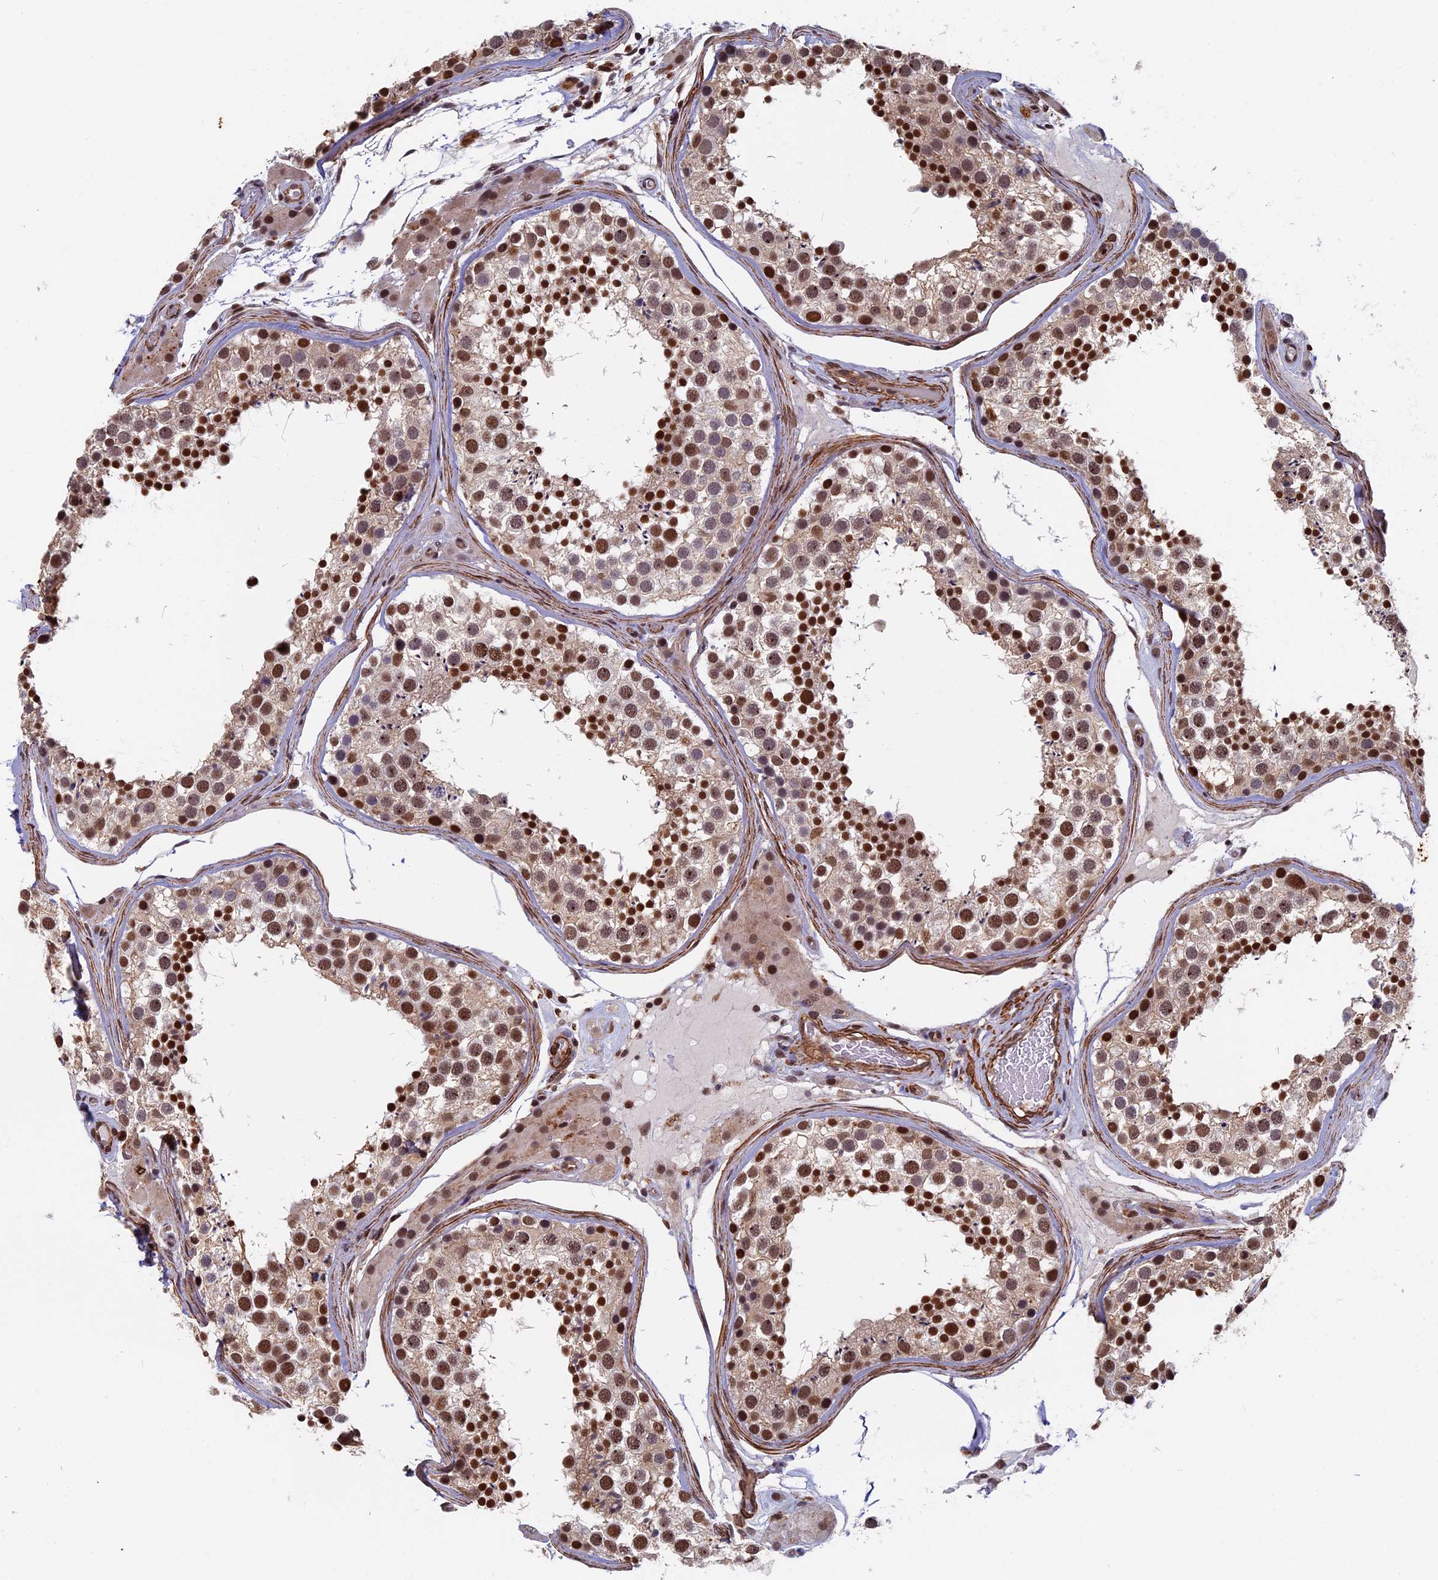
{"staining": {"intensity": "moderate", "quantity": ">75%", "location": "nuclear"}, "tissue": "testis", "cell_type": "Cells in seminiferous ducts", "image_type": "normal", "snomed": [{"axis": "morphology", "description": "Normal tissue, NOS"}, {"axis": "topography", "description": "Testis"}], "caption": "Brown immunohistochemical staining in unremarkable testis reveals moderate nuclear positivity in approximately >75% of cells in seminiferous ducts.", "gene": "CTDP1", "patient": {"sex": "male", "age": 46}}